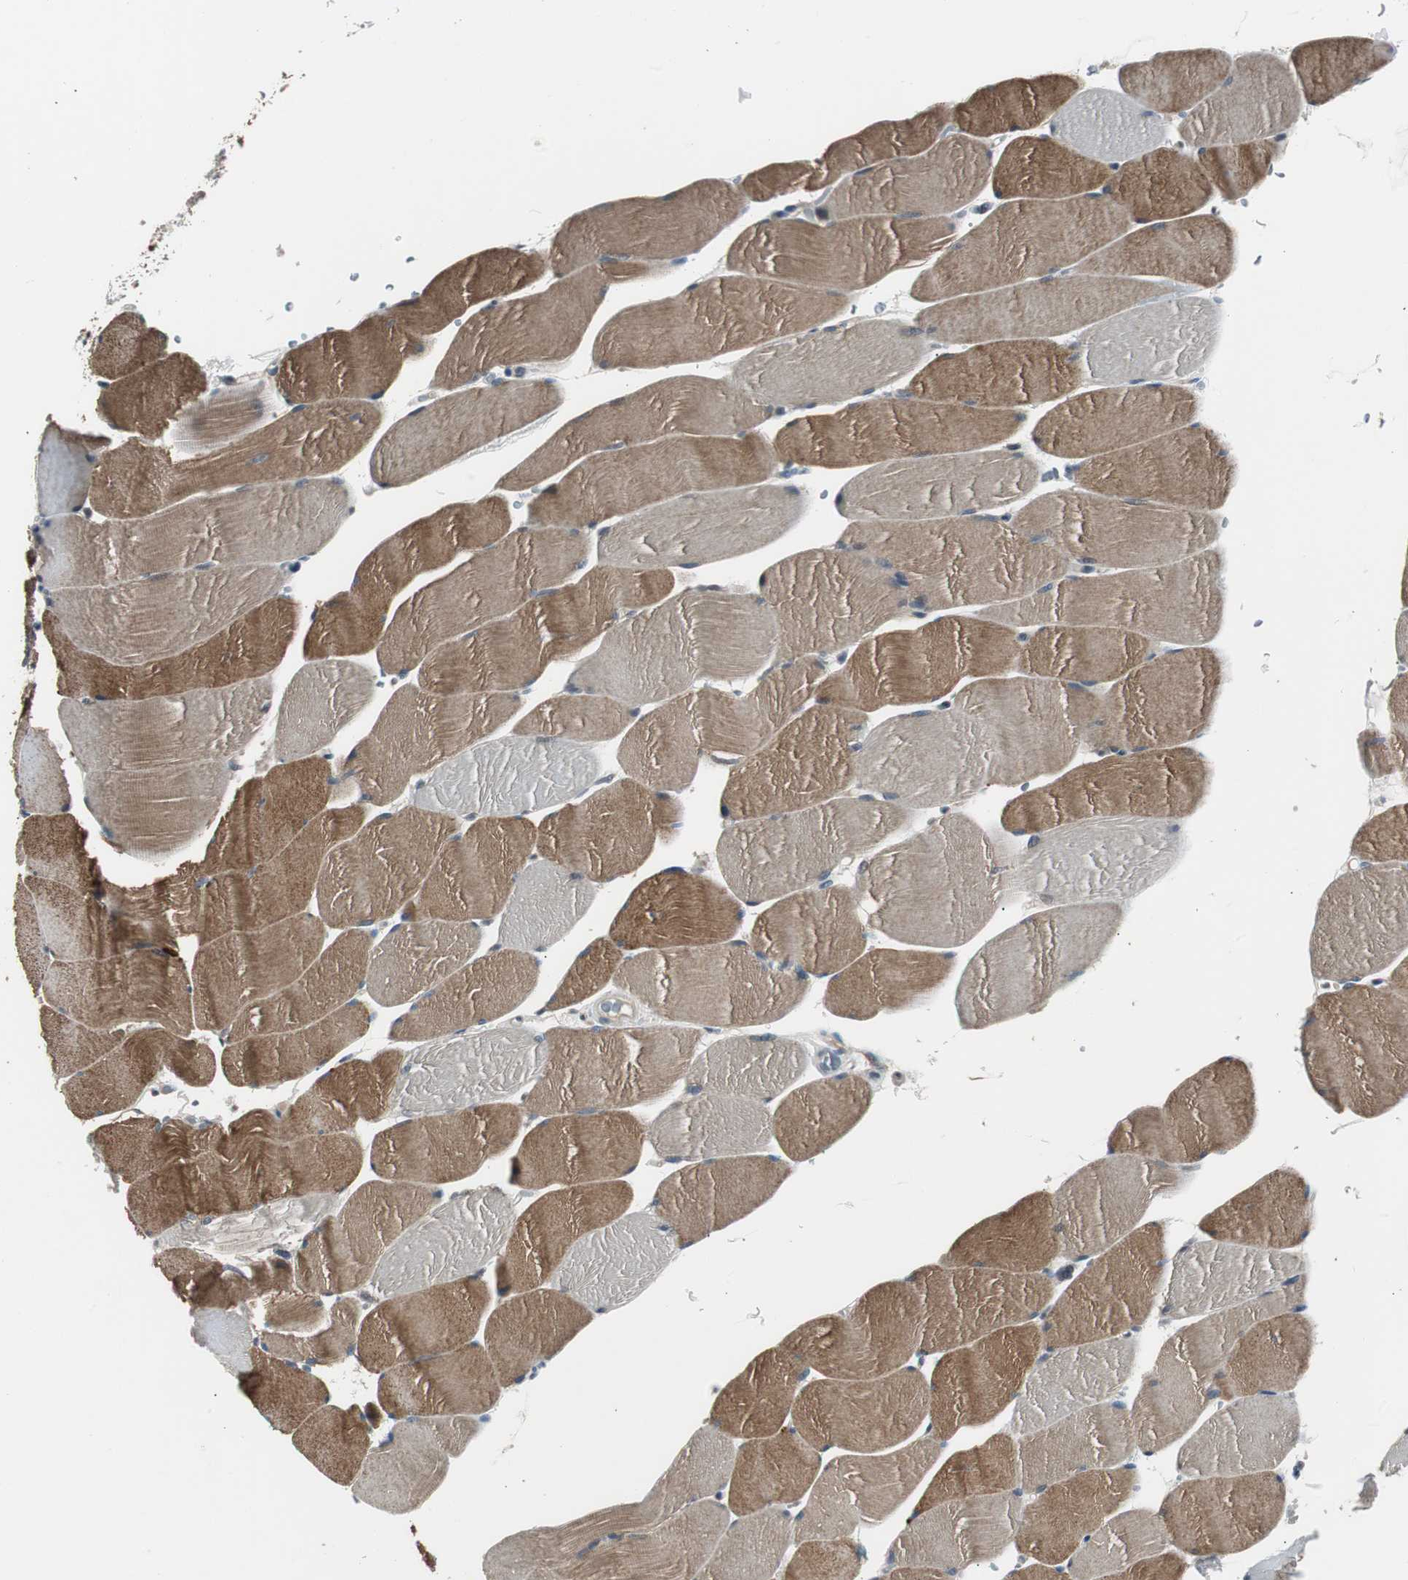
{"staining": {"intensity": "moderate", "quantity": ">75%", "location": "cytoplasmic/membranous"}, "tissue": "skeletal muscle", "cell_type": "Myocytes", "image_type": "normal", "snomed": [{"axis": "morphology", "description": "Normal tissue, NOS"}, {"axis": "topography", "description": "Skeletal muscle"}], "caption": "Skeletal muscle stained with DAB immunohistochemistry shows medium levels of moderate cytoplasmic/membranous expression in about >75% of myocytes. Using DAB (3,3'-diaminobenzidine) (brown) and hematoxylin (blue) stains, captured at high magnification using brightfield microscopy.", "gene": "ZMPSTE24", "patient": {"sex": "male", "age": 62}}